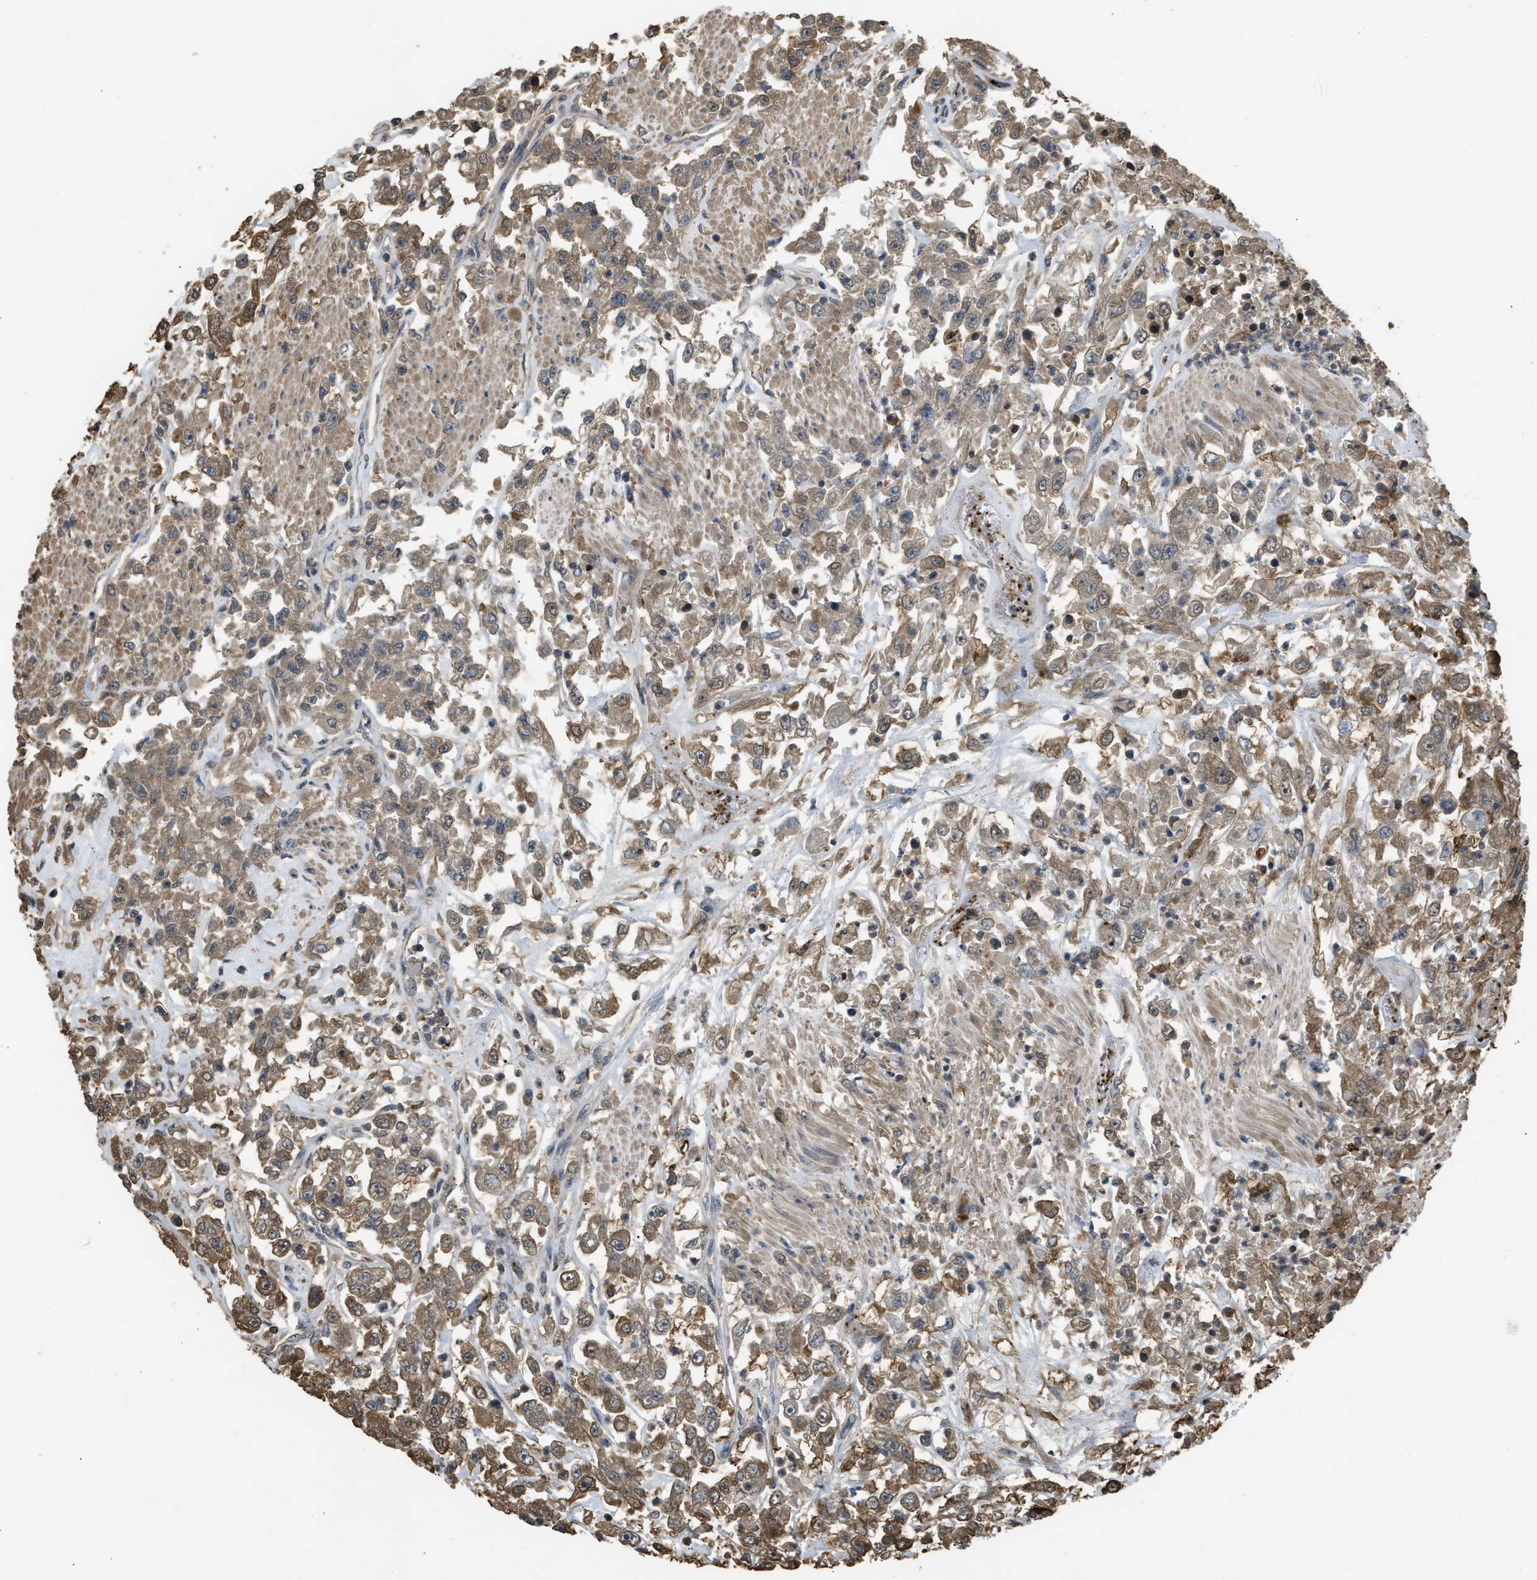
{"staining": {"intensity": "moderate", "quantity": "<25%", "location": "cytoplasmic/membranous"}, "tissue": "urothelial cancer", "cell_type": "Tumor cells", "image_type": "cancer", "snomed": [{"axis": "morphology", "description": "Urothelial carcinoma, High grade"}, {"axis": "topography", "description": "Urinary bladder"}], "caption": "Immunohistochemical staining of high-grade urothelial carcinoma shows low levels of moderate cytoplasmic/membranous protein staining in about <25% of tumor cells.", "gene": "ARHGDIA", "patient": {"sex": "male", "age": 46}}